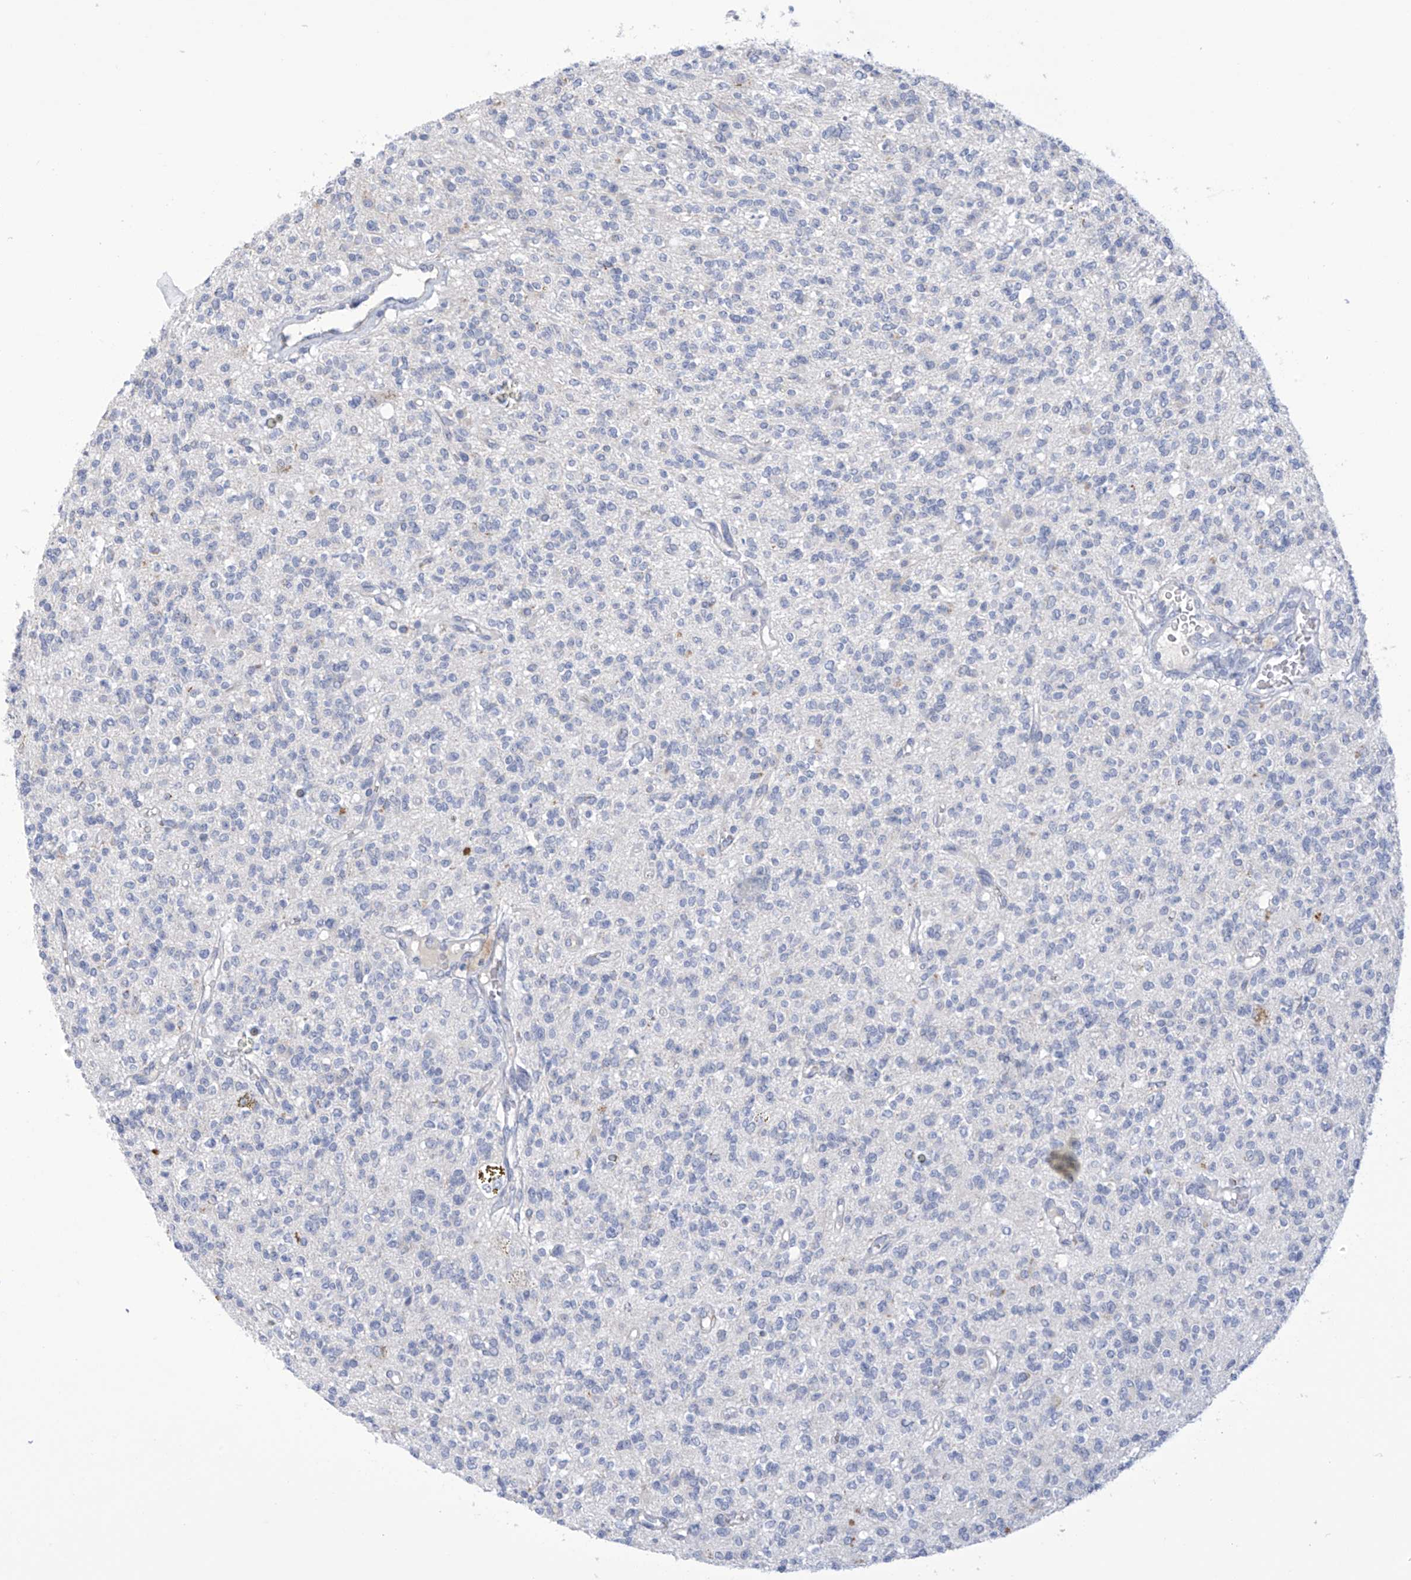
{"staining": {"intensity": "negative", "quantity": "none", "location": "none"}, "tissue": "glioma", "cell_type": "Tumor cells", "image_type": "cancer", "snomed": [{"axis": "morphology", "description": "Glioma, malignant, High grade"}, {"axis": "topography", "description": "Brain"}], "caption": "The photomicrograph reveals no significant positivity in tumor cells of glioma. Brightfield microscopy of immunohistochemistry stained with DAB (3,3'-diaminobenzidine) (brown) and hematoxylin (blue), captured at high magnification.", "gene": "IBA57", "patient": {"sex": "male", "age": 34}}